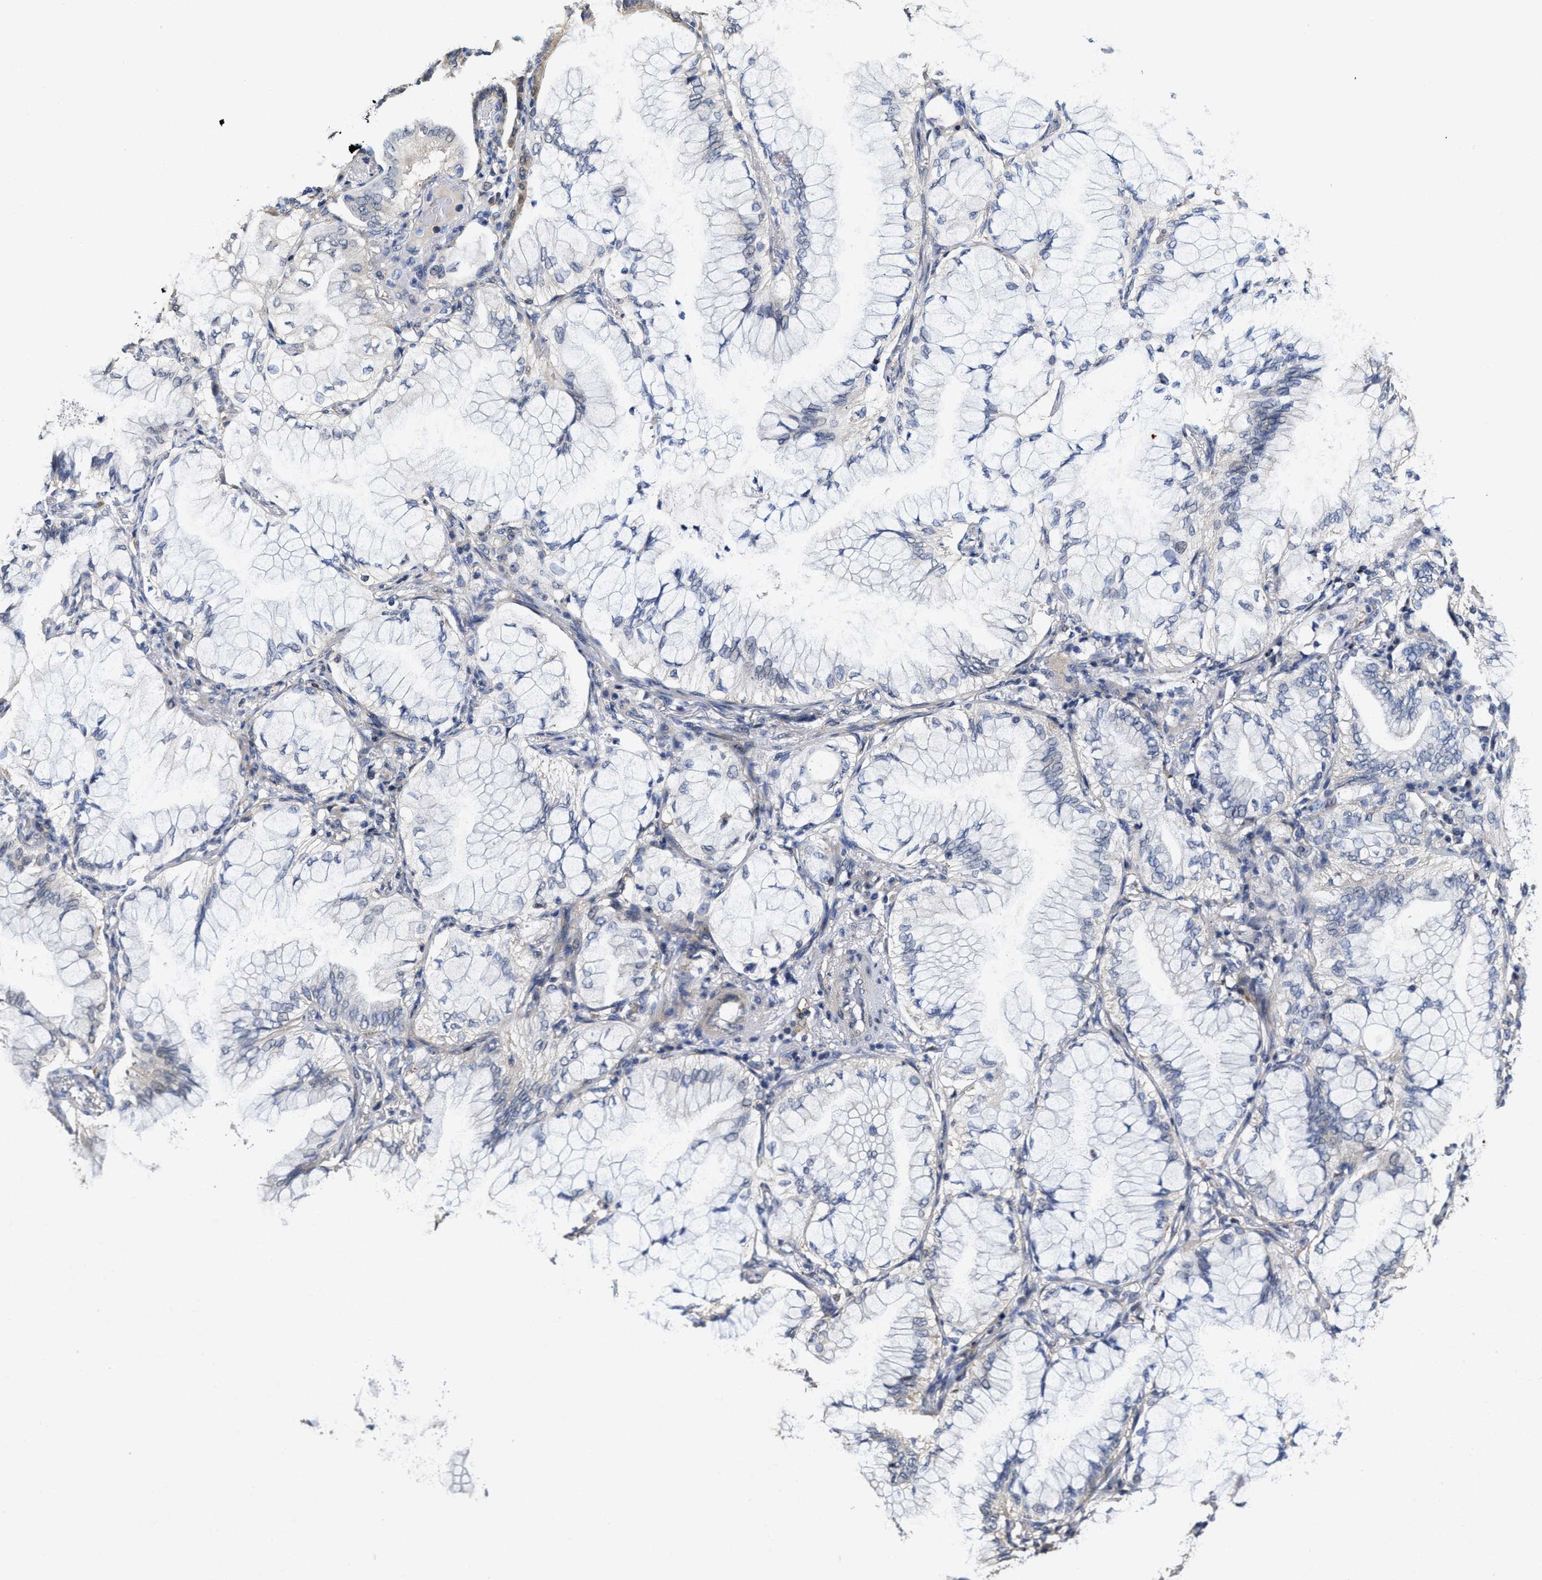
{"staining": {"intensity": "negative", "quantity": "none", "location": "none"}, "tissue": "lung cancer", "cell_type": "Tumor cells", "image_type": "cancer", "snomed": [{"axis": "morphology", "description": "Adenocarcinoma, NOS"}, {"axis": "topography", "description": "Lung"}], "caption": "This is a histopathology image of immunohistochemistry (IHC) staining of adenocarcinoma (lung), which shows no staining in tumor cells.", "gene": "ZFAT", "patient": {"sex": "female", "age": 70}}